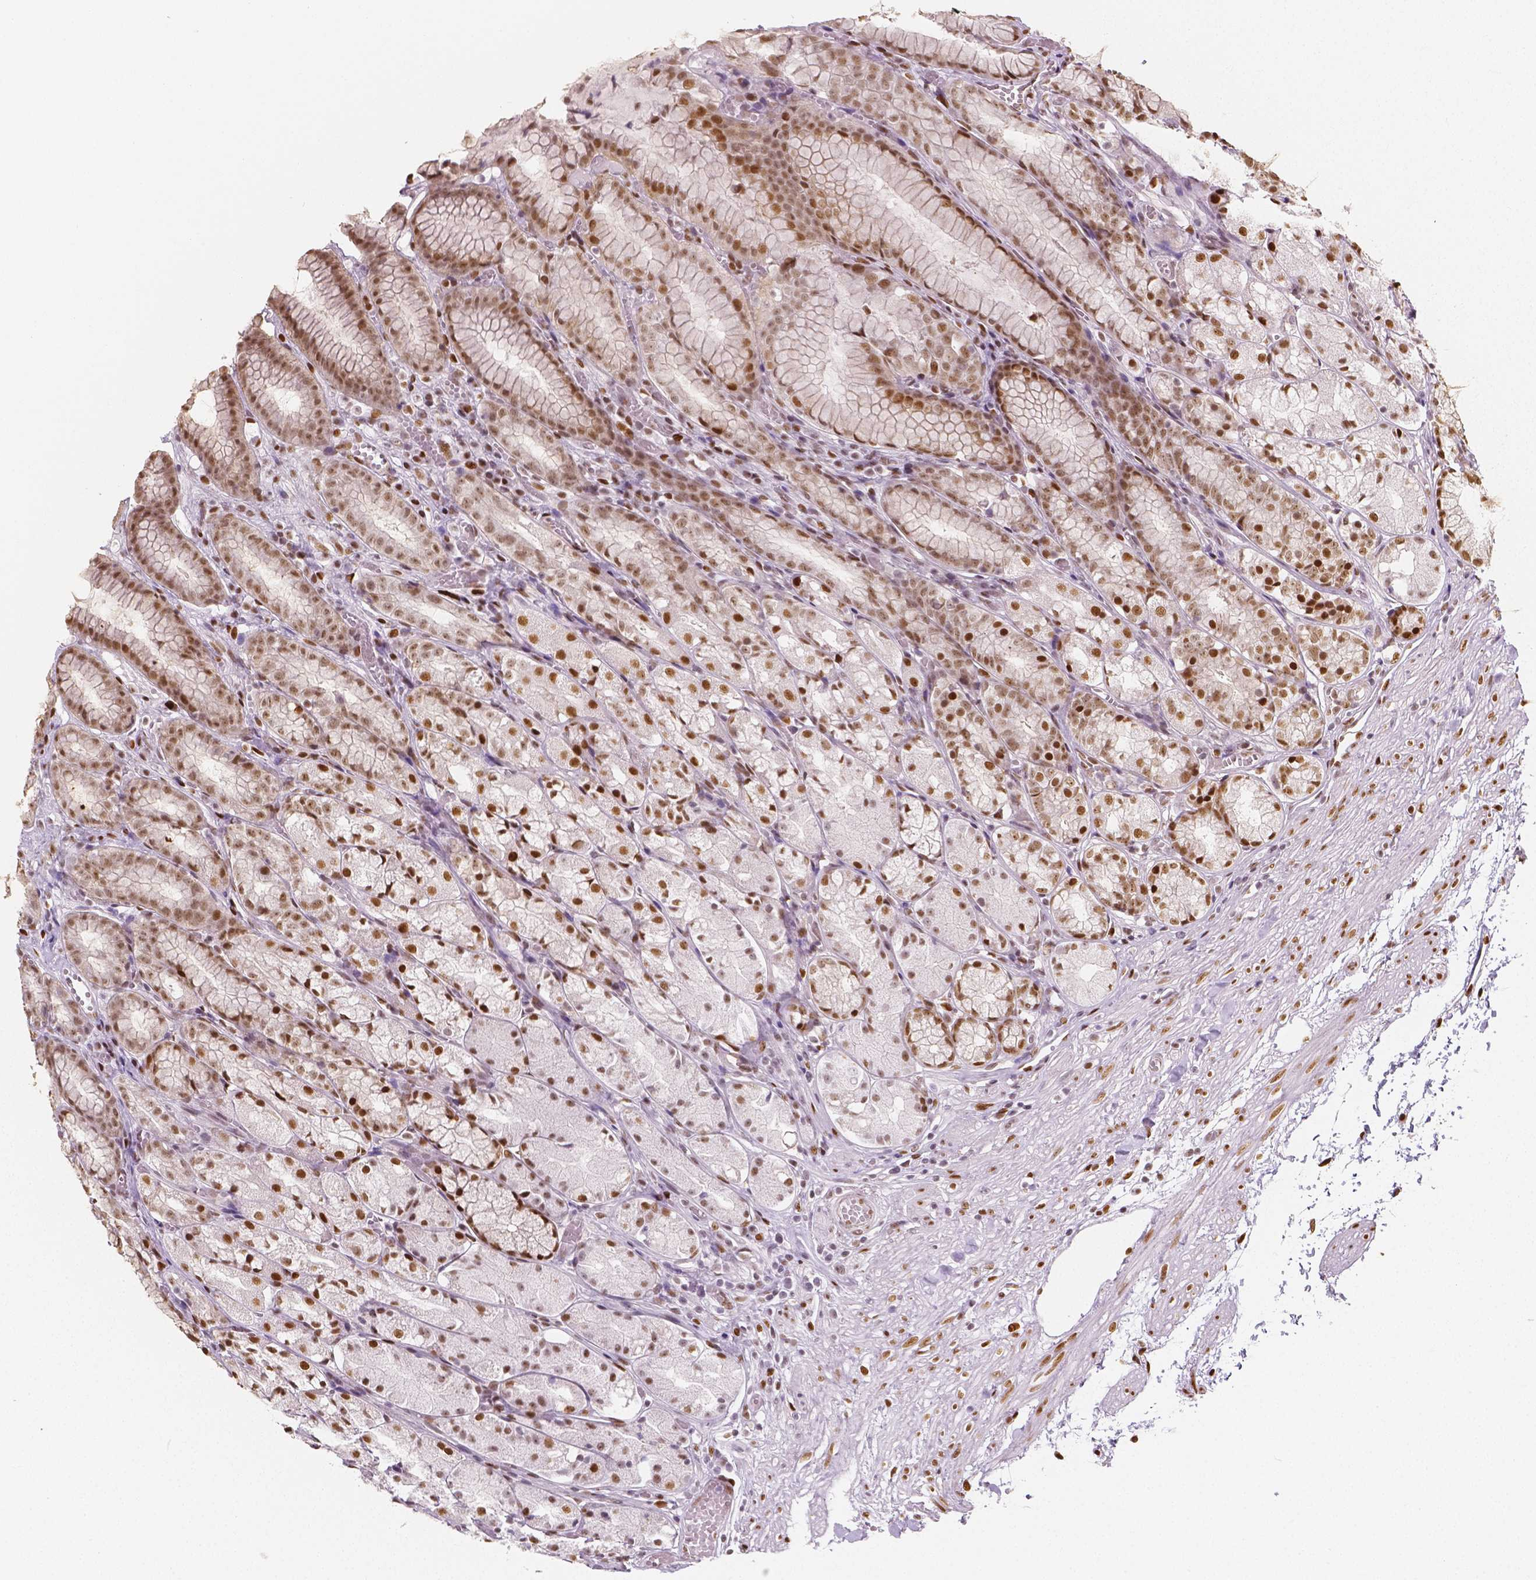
{"staining": {"intensity": "moderate", "quantity": ">75%", "location": "nuclear"}, "tissue": "stomach", "cell_type": "Glandular cells", "image_type": "normal", "snomed": [{"axis": "morphology", "description": "Normal tissue, NOS"}, {"axis": "topography", "description": "Stomach"}], "caption": "A histopathology image of stomach stained for a protein shows moderate nuclear brown staining in glandular cells.", "gene": "NUCKS1", "patient": {"sex": "male", "age": 70}}